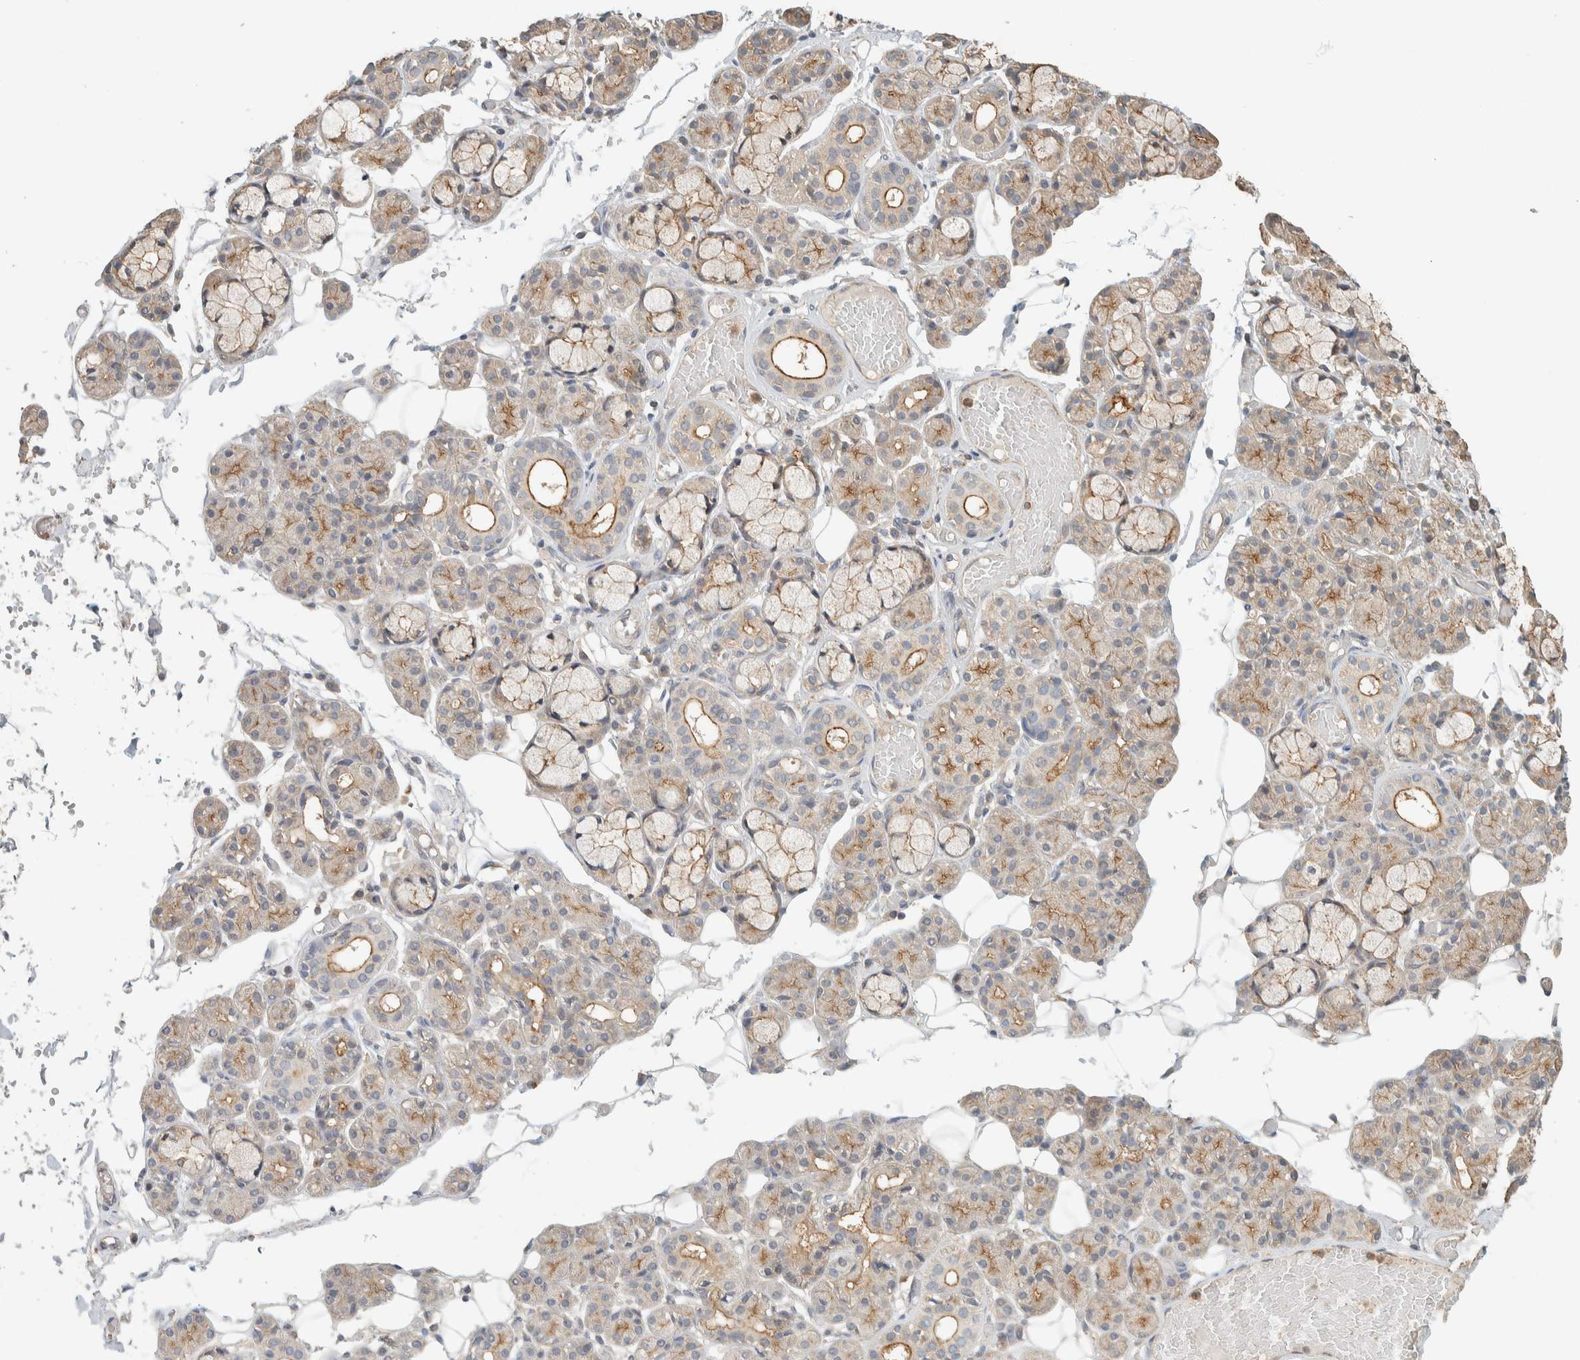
{"staining": {"intensity": "moderate", "quantity": "25%-75%", "location": "cytoplasmic/membranous"}, "tissue": "salivary gland", "cell_type": "Glandular cells", "image_type": "normal", "snomed": [{"axis": "morphology", "description": "Normal tissue, NOS"}, {"axis": "topography", "description": "Salivary gland"}], "caption": "This is an image of immunohistochemistry staining of benign salivary gland, which shows moderate staining in the cytoplasmic/membranous of glandular cells.", "gene": "RAB11FIP1", "patient": {"sex": "male", "age": 63}}